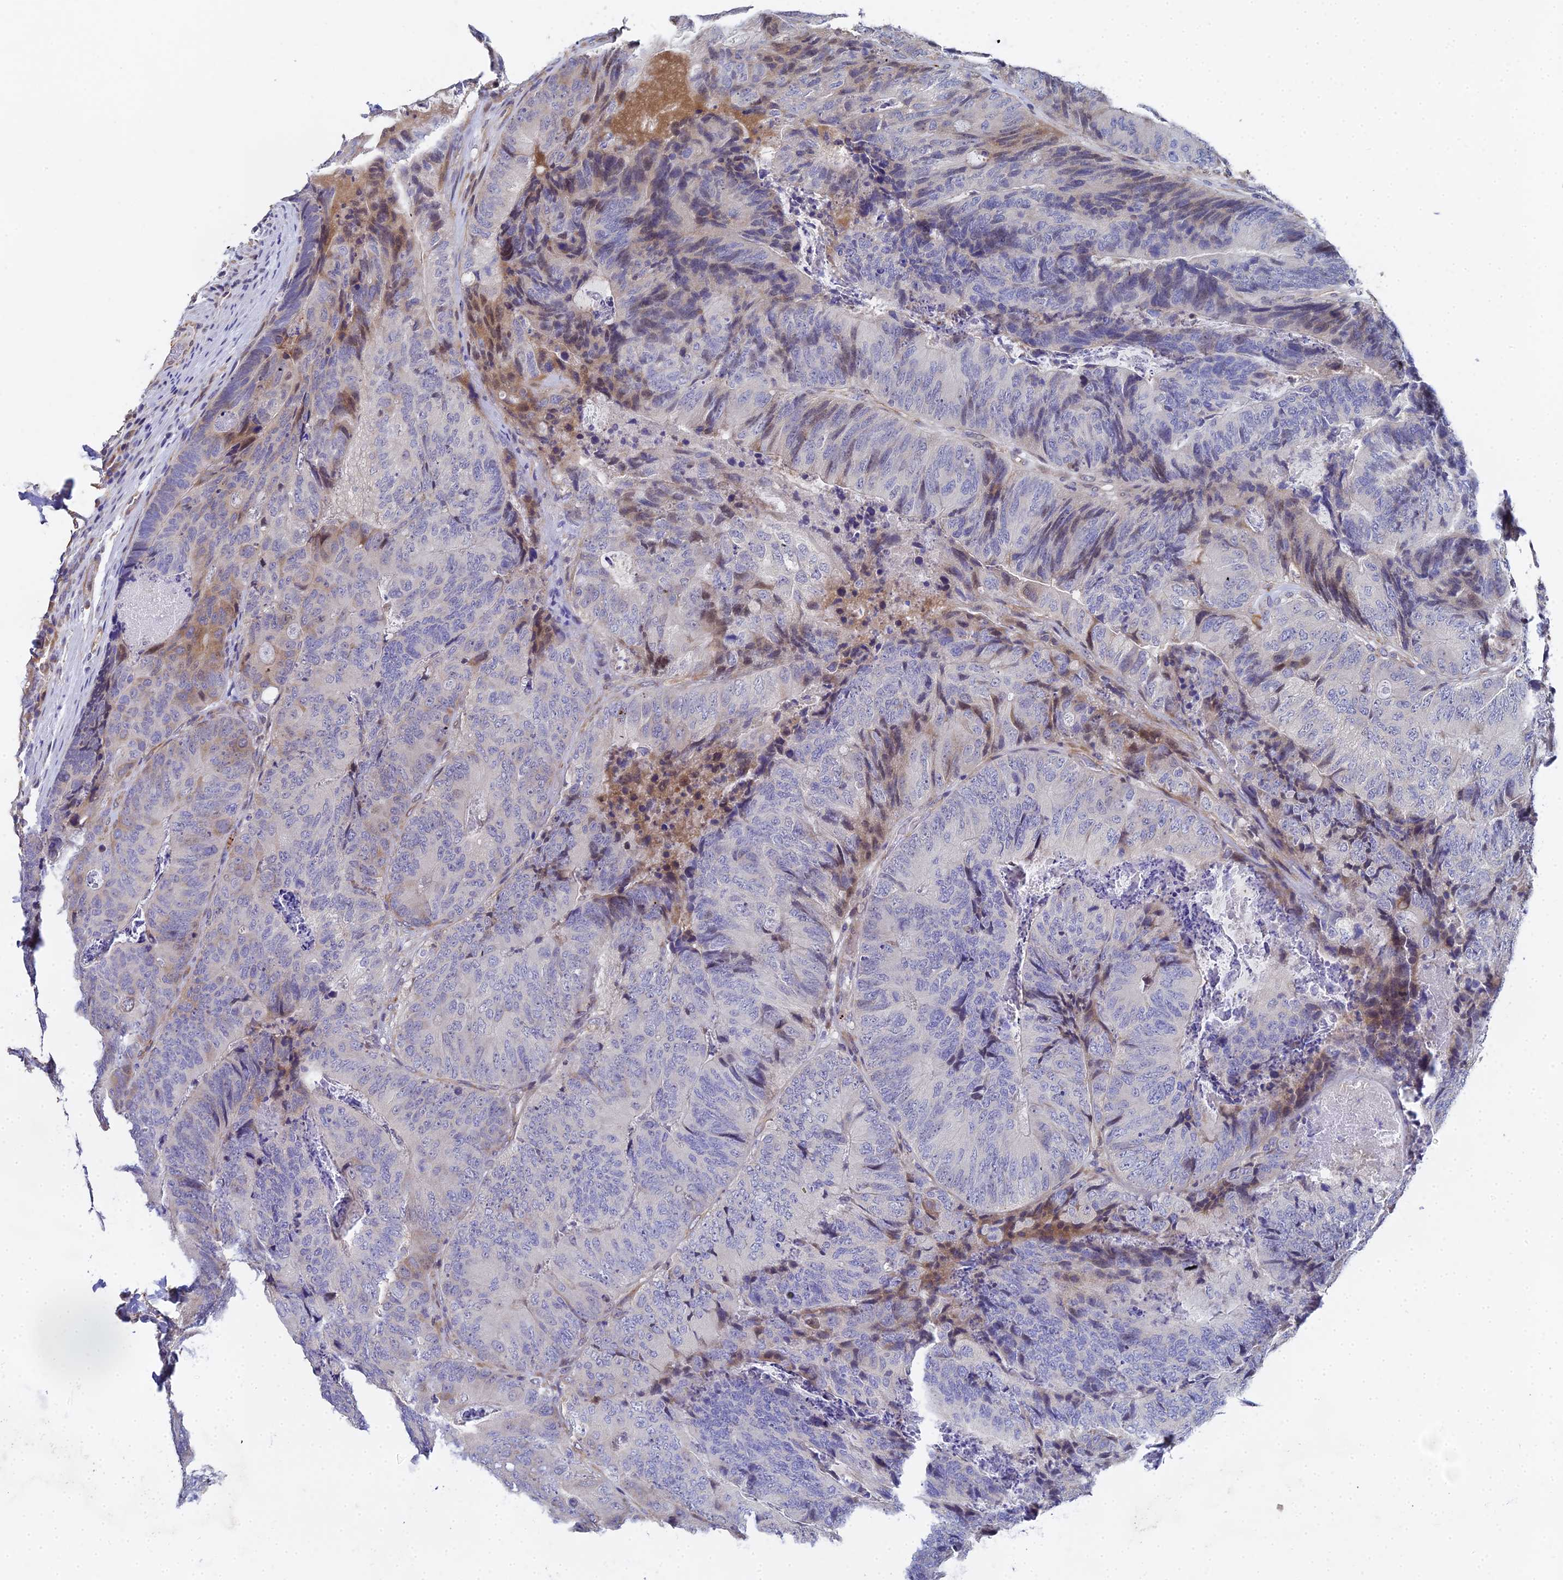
{"staining": {"intensity": "moderate", "quantity": "<25%", "location": "cytoplasmic/membranous,nuclear"}, "tissue": "colorectal cancer", "cell_type": "Tumor cells", "image_type": "cancer", "snomed": [{"axis": "morphology", "description": "Adenocarcinoma, NOS"}, {"axis": "topography", "description": "Colon"}], "caption": "Protein expression by immunohistochemistry exhibits moderate cytoplasmic/membranous and nuclear positivity in approximately <25% of tumor cells in colorectal adenocarcinoma. (Stains: DAB in brown, nuclei in blue, Microscopy: brightfield microscopy at high magnification).", "gene": "ENSG00000268674", "patient": {"sex": "female", "age": 67}}